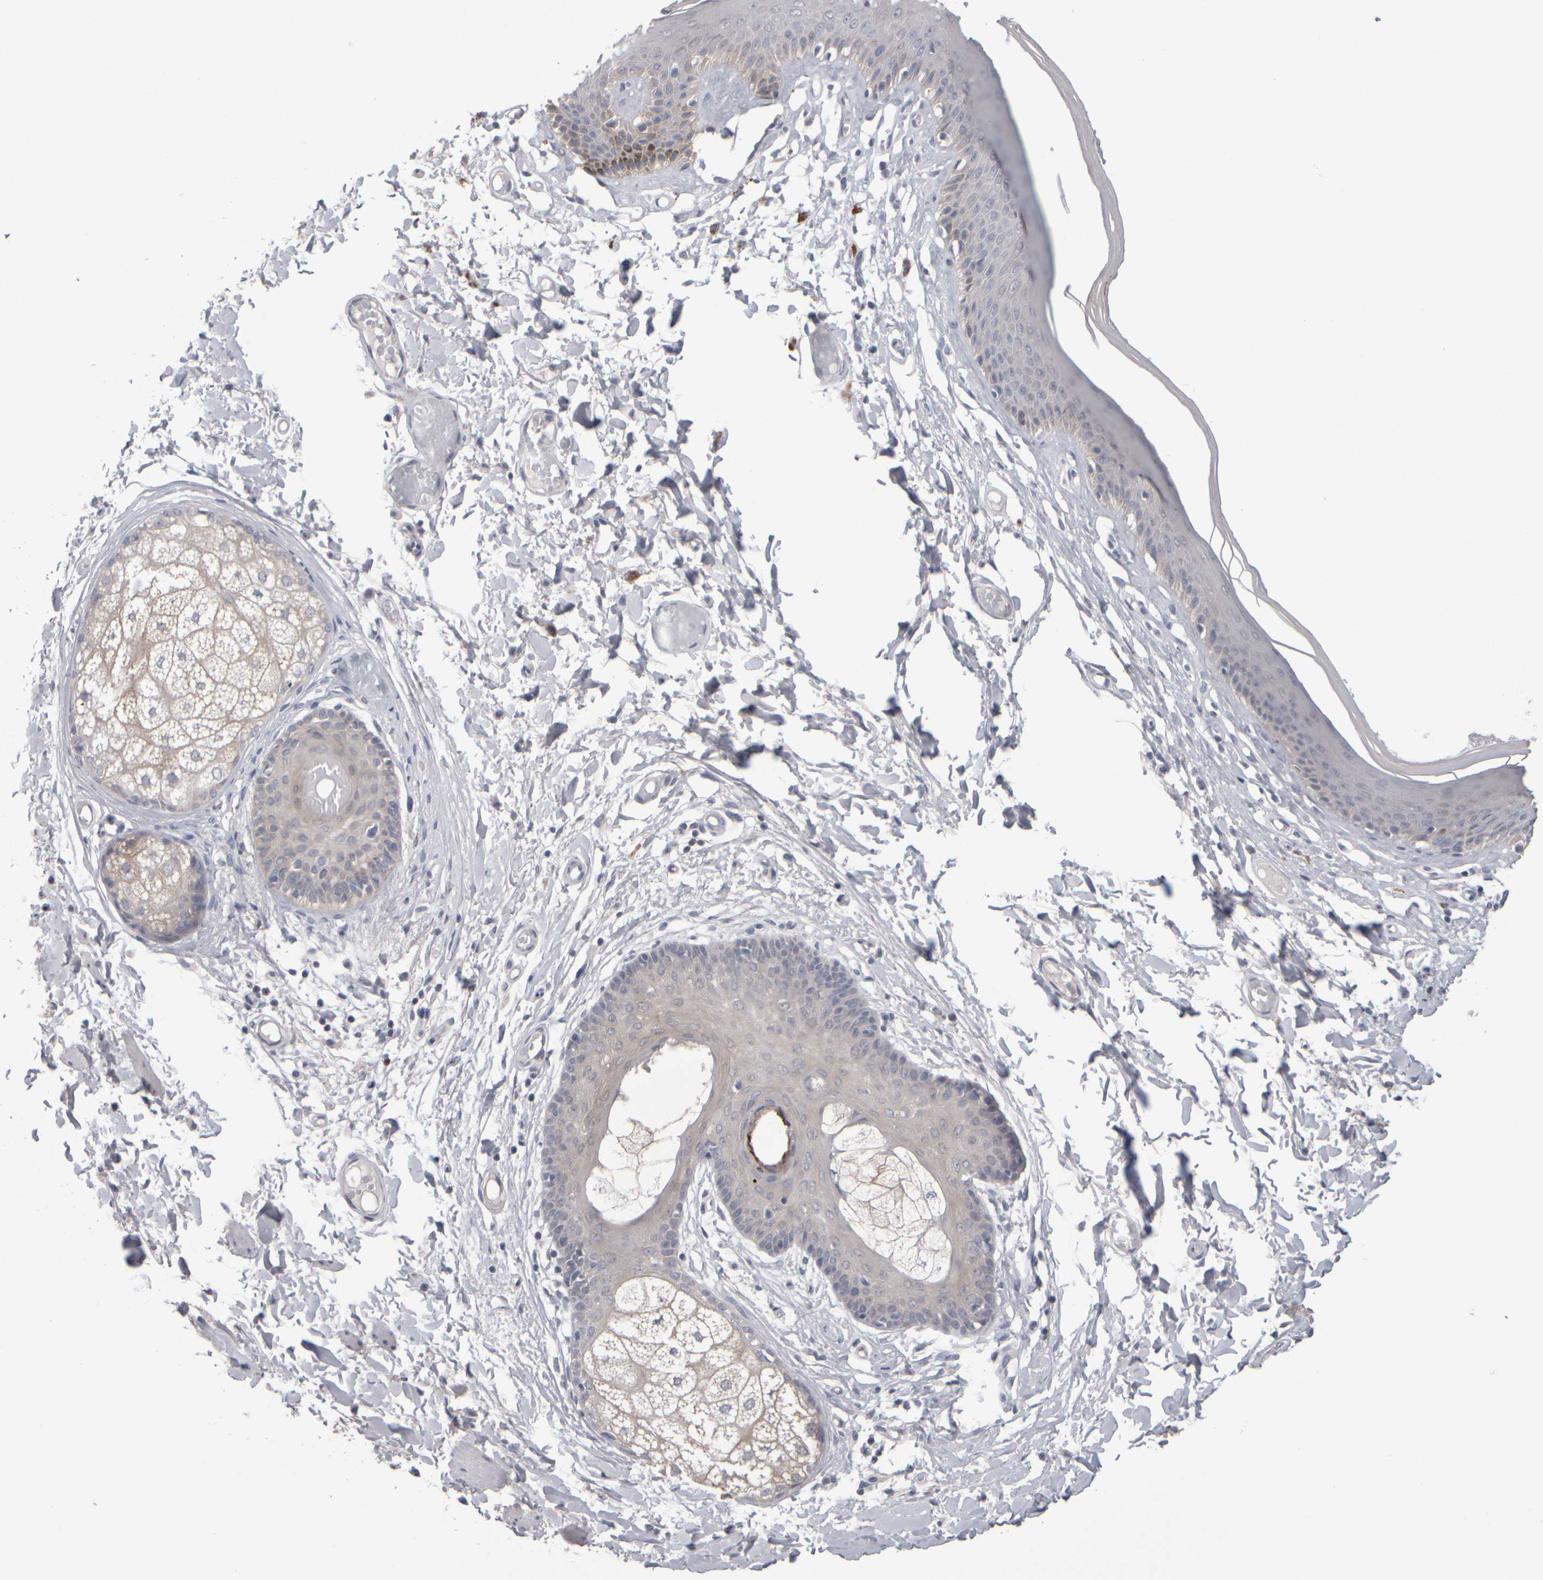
{"staining": {"intensity": "weak", "quantity": "<25%", "location": "cytoplasmic/membranous"}, "tissue": "skin", "cell_type": "Epidermal cells", "image_type": "normal", "snomed": [{"axis": "morphology", "description": "Normal tissue, NOS"}, {"axis": "topography", "description": "Vulva"}], "caption": "An immunohistochemistry (IHC) photomicrograph of normal skin is shown. There is no staining in epidermal cells of skin.", "gene": "EPHX2", "patient": {"sex": "female", "age": 73}}